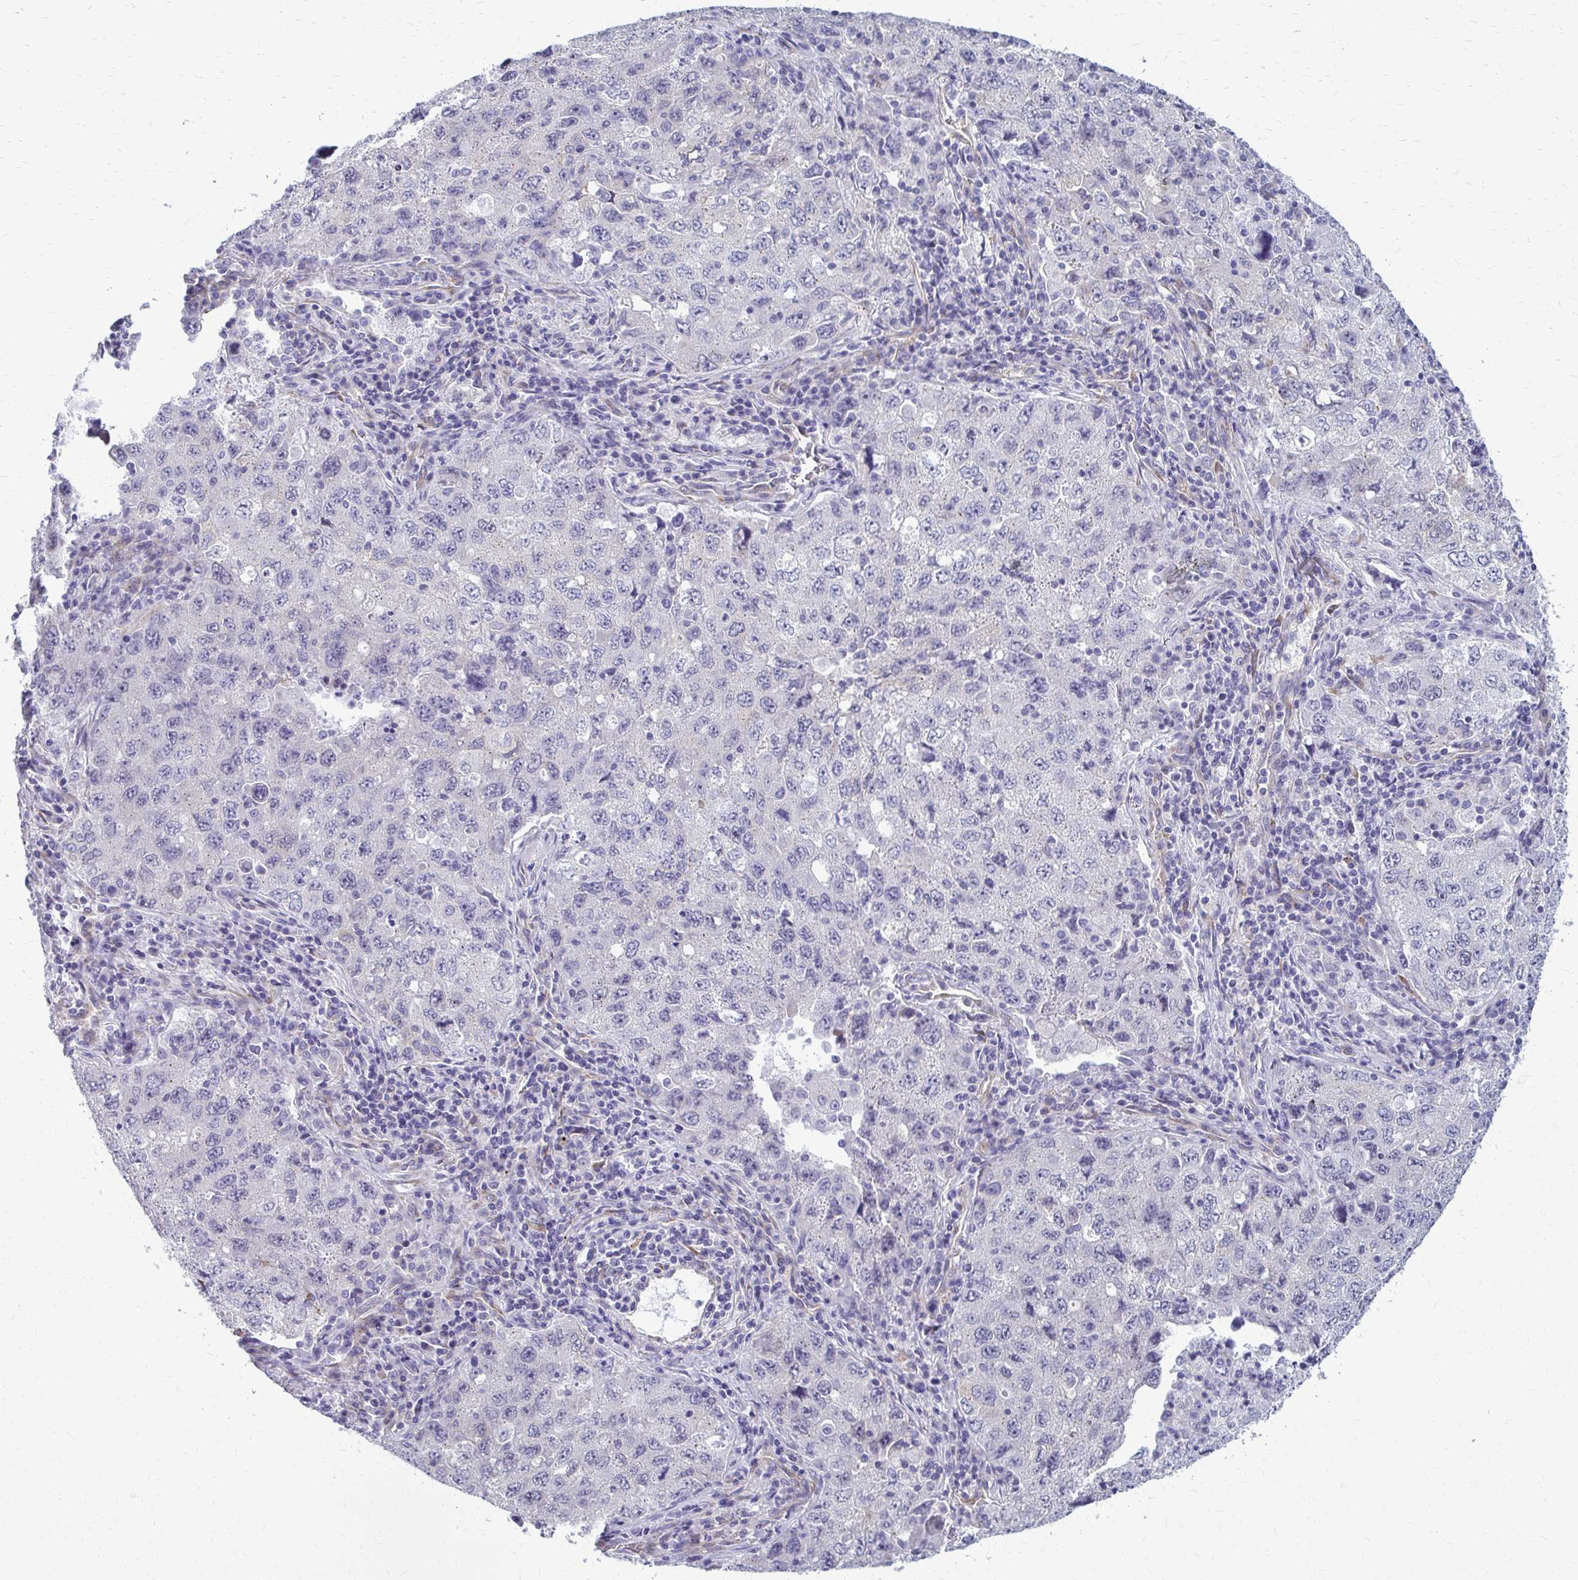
{"staining": {"intensity": "negative", "quantity": "none", "location": "none"}, "tissue": "lung cancer", "cell_type": "Tumor cells", "image_type": "cancer", "snomed": [{"axis": "morphology", "description": "Adenocarcinoma, NOS"}, {"axis": "topography", "description": "Lung"}], "caption": "A photomicrograph of lung cancer stained for a protein shows no brown staining in tumor cells.", "gene": "DEPP1", "patient": {"sex": "female", "age": 57}}